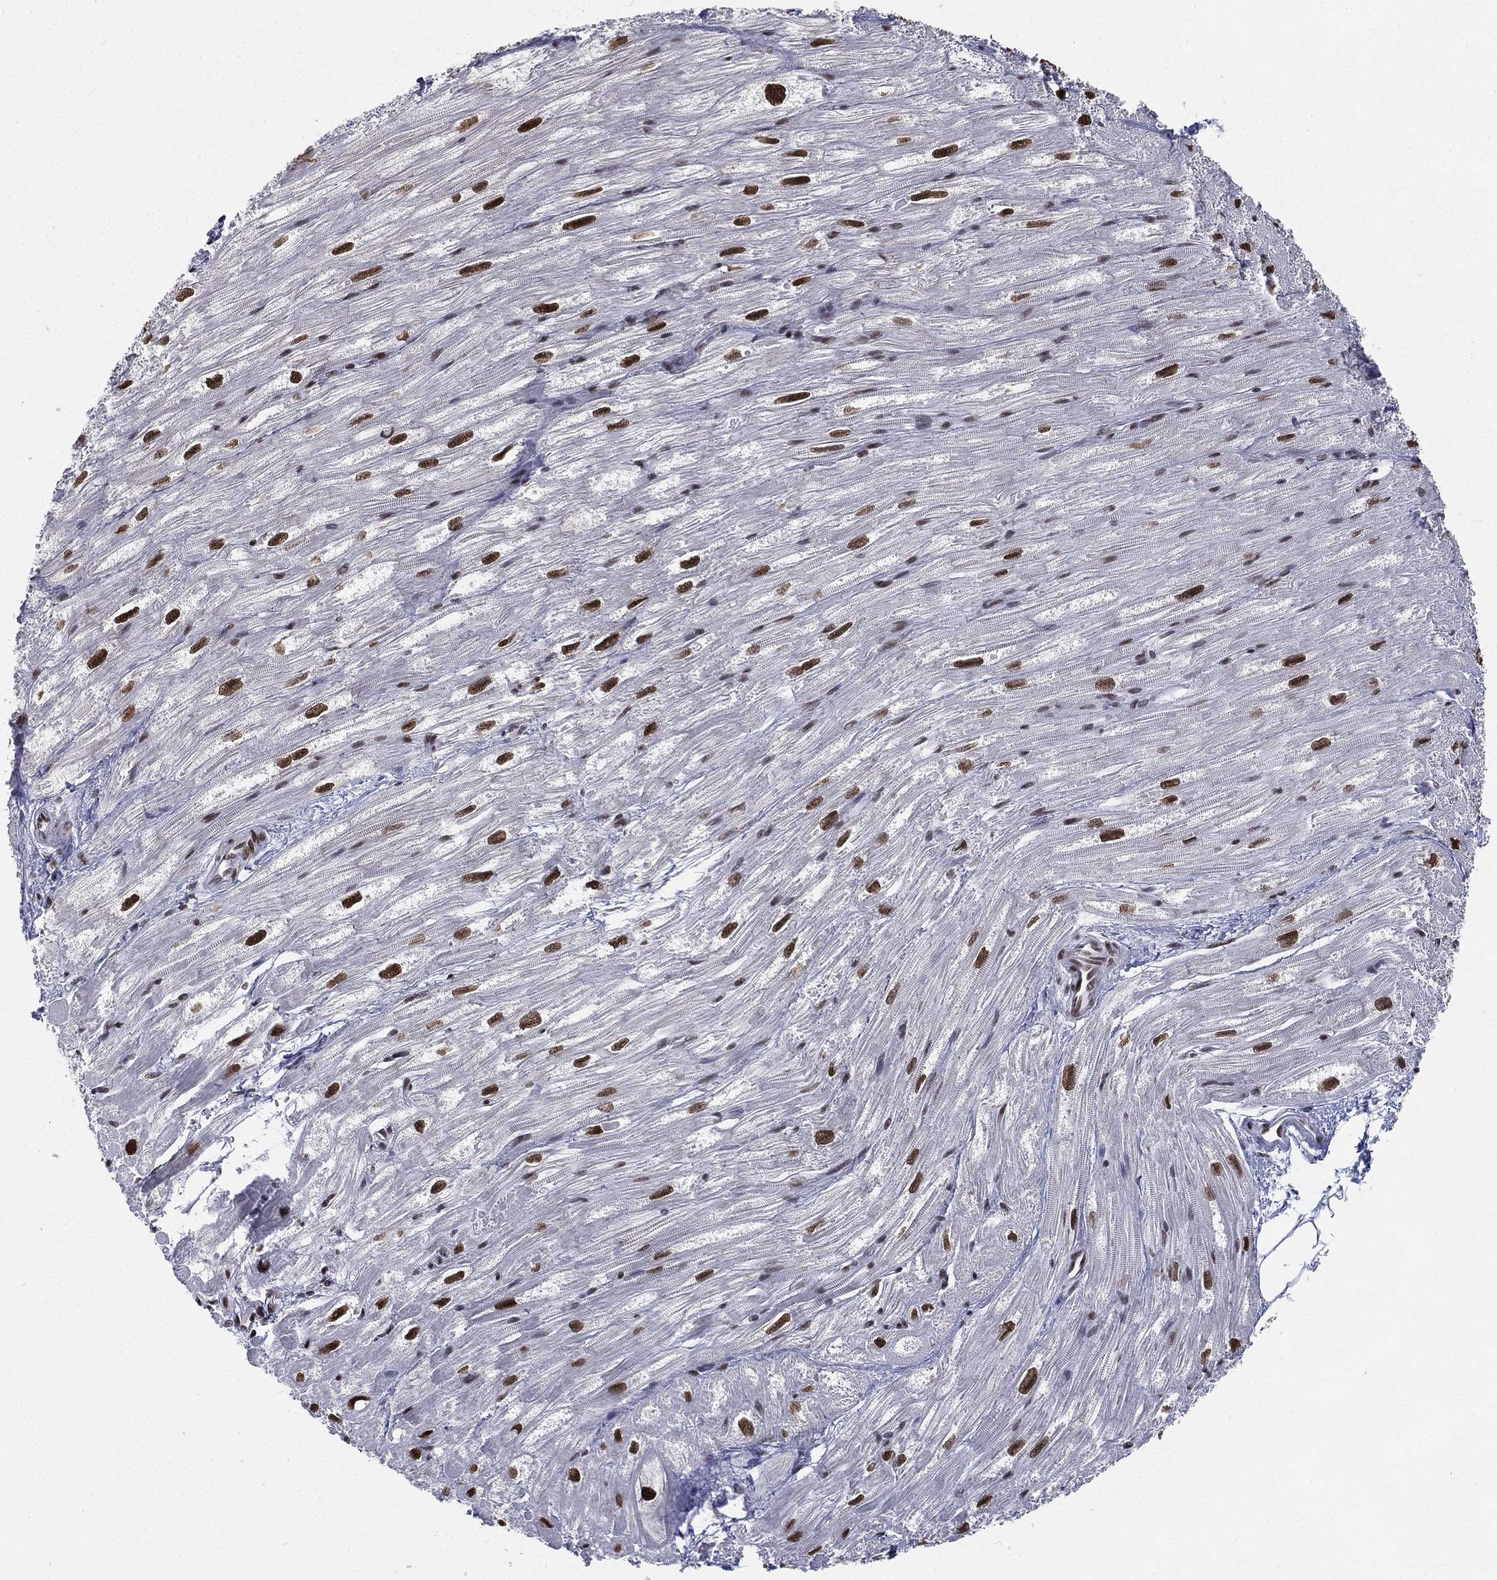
{"staining": {"intensity": "strong", "quantity": "<25%", "location": "nuclear"}, "tissue": "heart muscle", "cell_type": "Cardiomyocytes", "image_type": "normal", "snomed": [{"axis": "morphology", "description": "Normal tissue, NOS"}, {"axis": "topography", "description": "Heart"}], "caption": "Human heart muscle stained with a brown dye shows strong nuclear positive expression in about <25% of cardiomyocytes.", "gene": "FUBP3", "patient": {"sex": "male", "age": 62}}